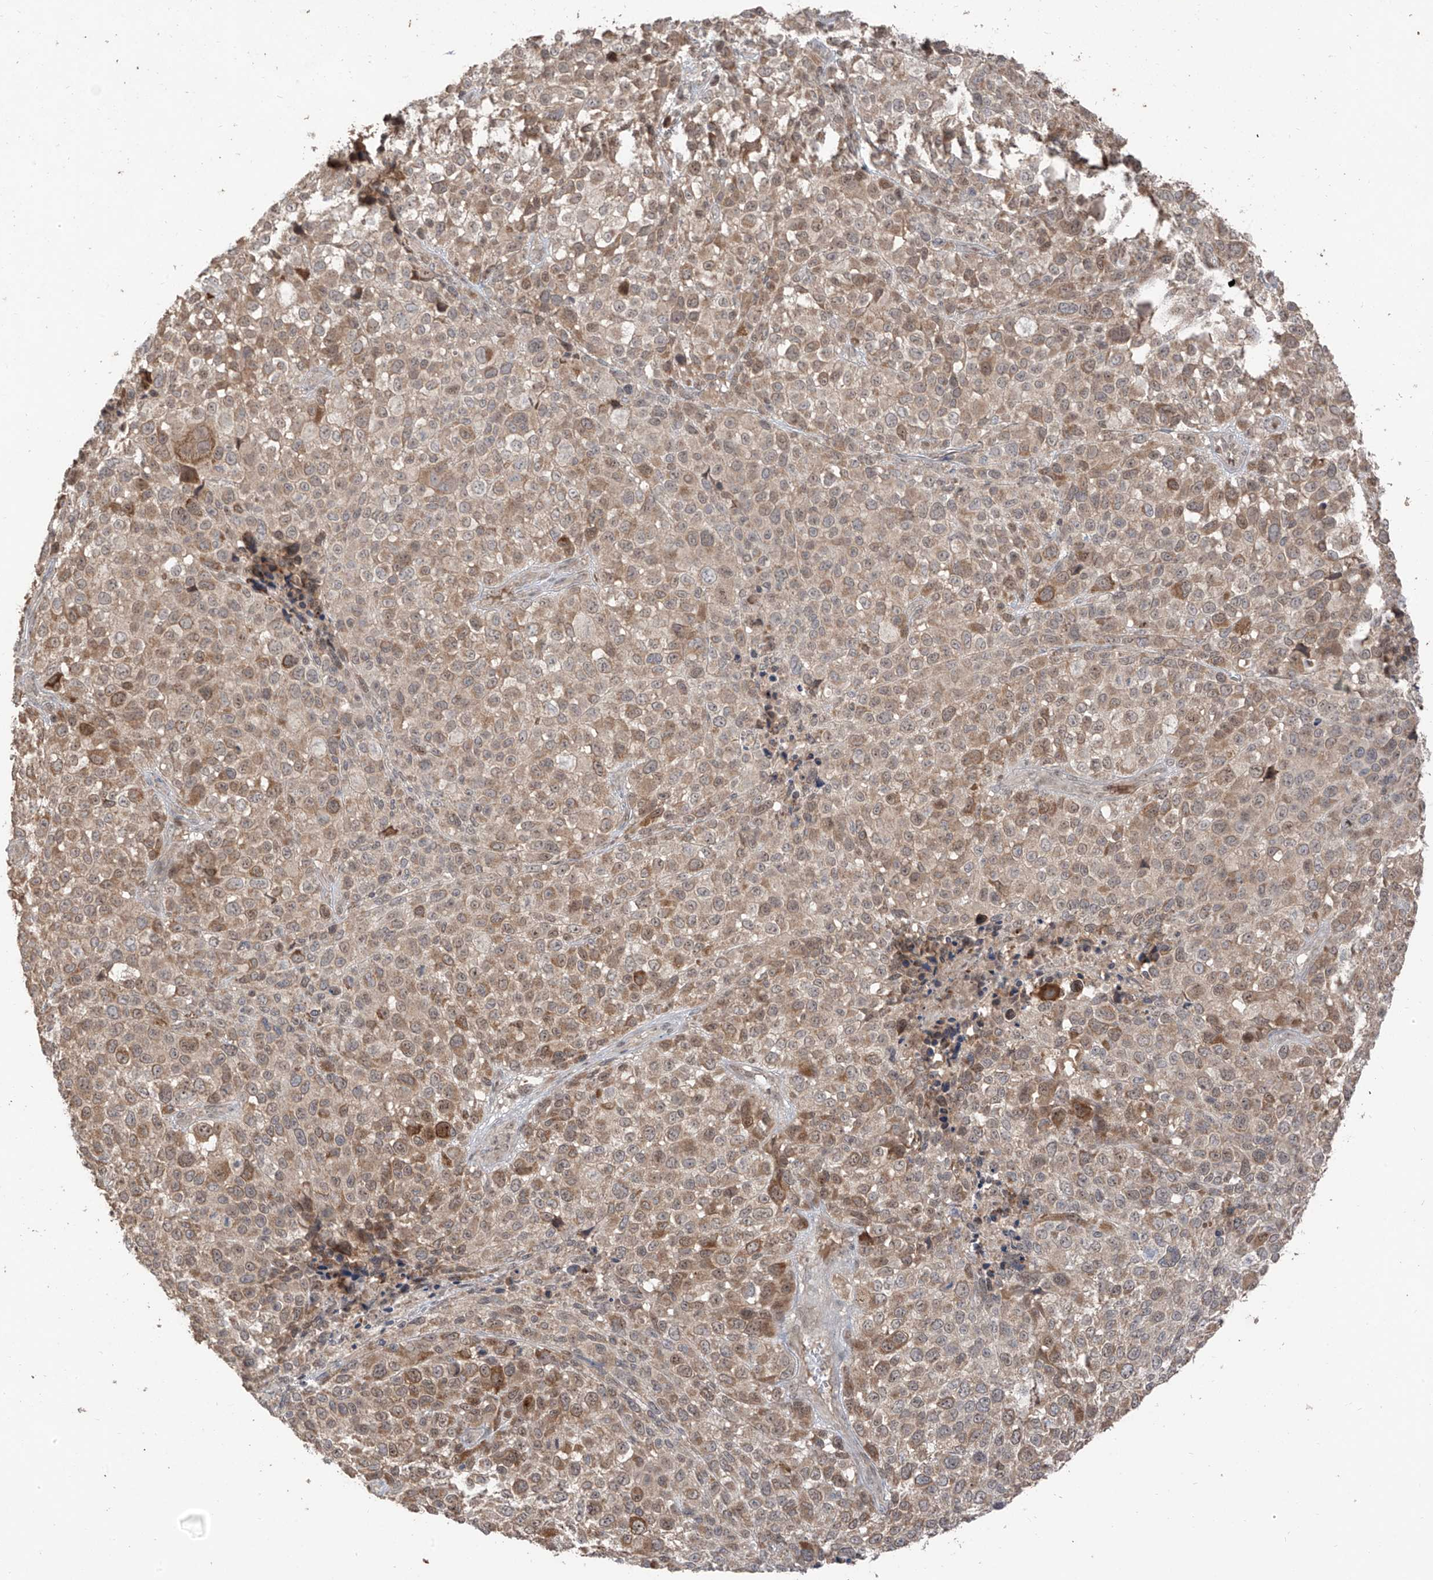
{"staining": {"intensity": "weak", "quantity": ">75%", "location": "cytoplasmic/membranous"}, "tissue": "melanoma", "cell_type": "Tumor cells", "image_type": "cancer", "snomed": [{"axis": "morphology", "description": "Malignant melanoma, NOS"}, {"axis": "topography", "description": "Skin of trunk"}], "caption": "Protein expression analysis of human malignant melanoma reveals weak cytoplasmic/membranous staining in about >75% of tumor cells.", "gene": "COLGALT2", "patient": {"sex": "male", "age": 71}}